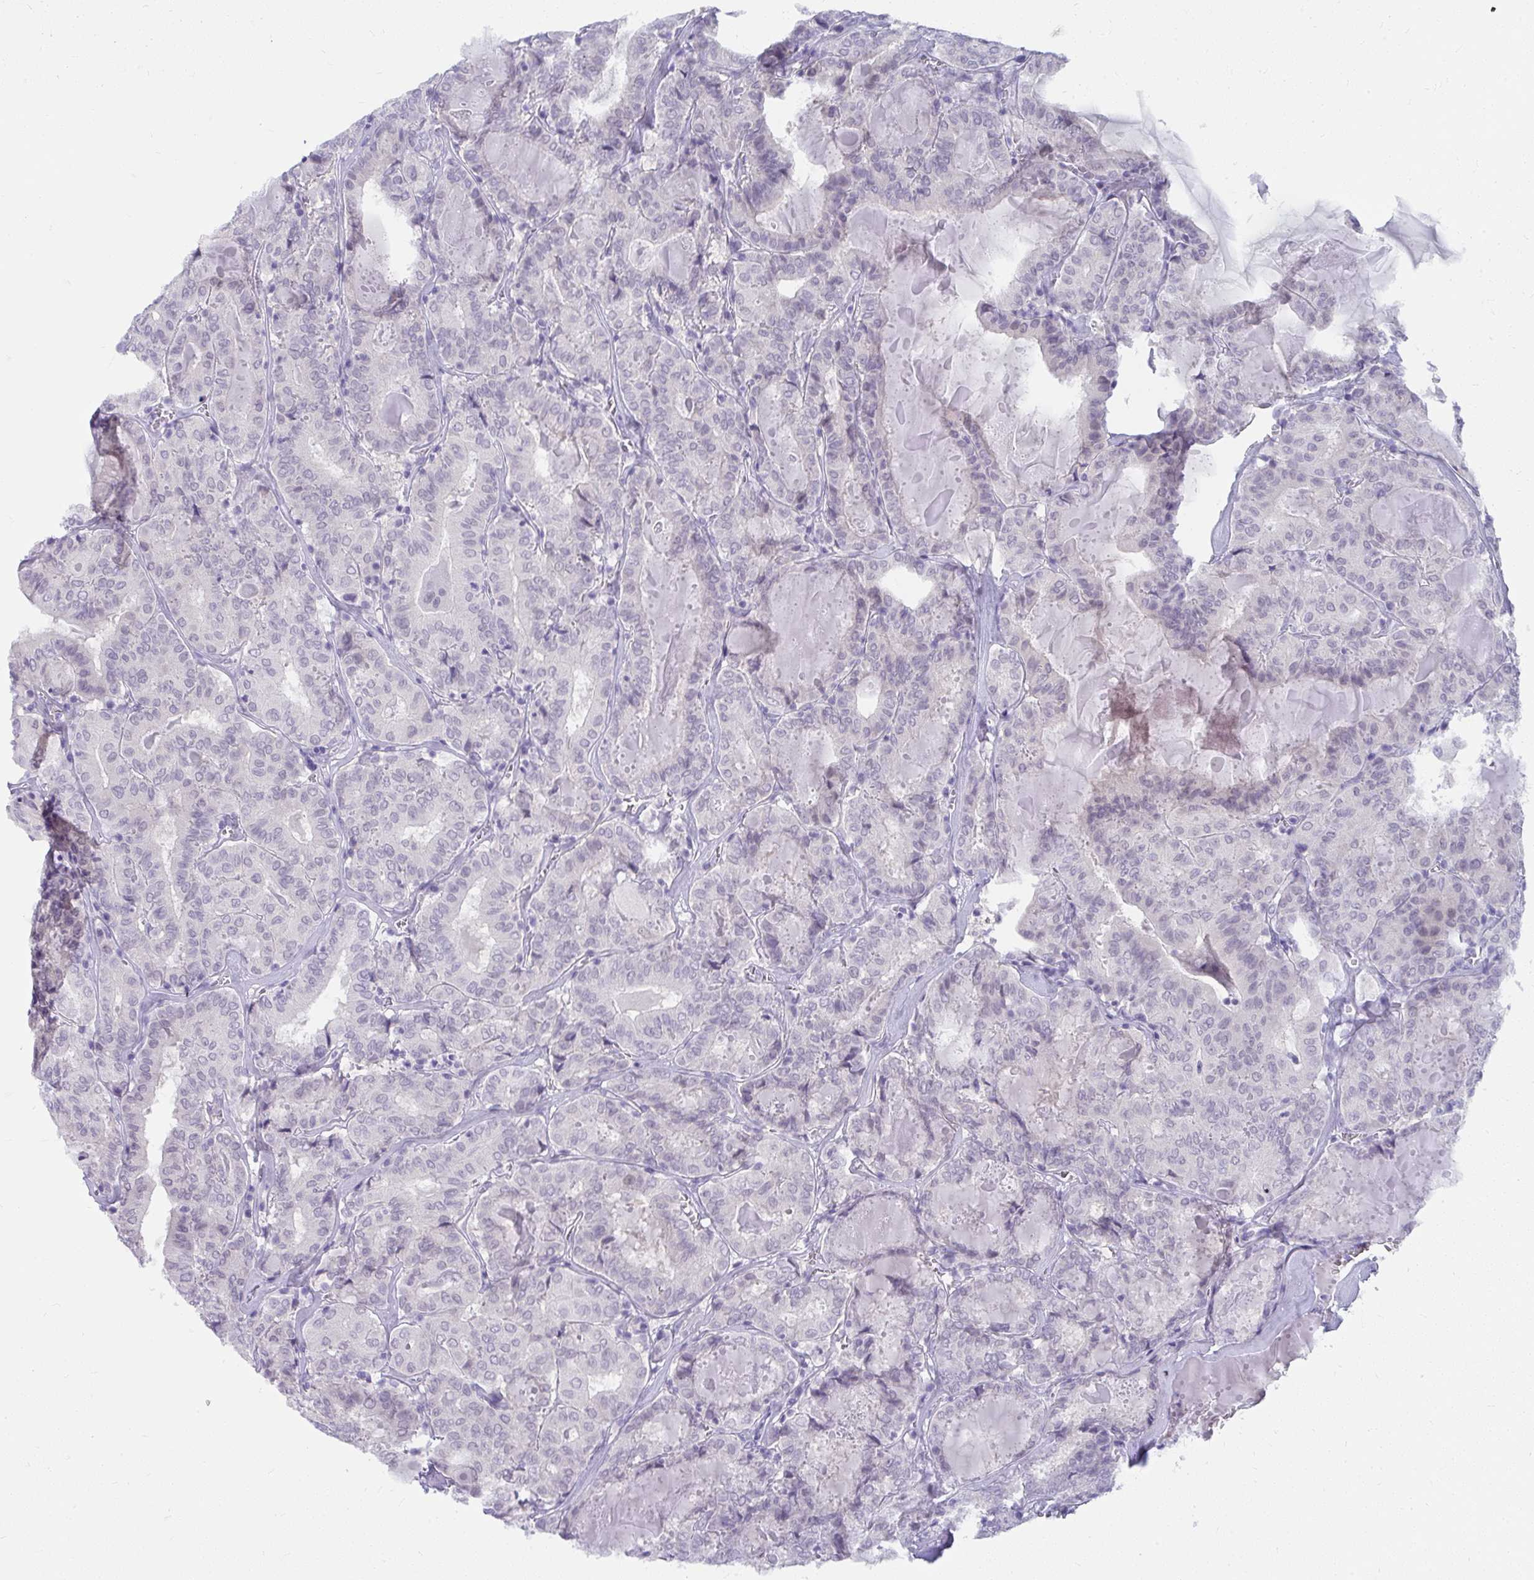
{"staining": {"intensity": "negative", "quantity": "none", "location": "none"}, "tissue": "thyroid cancer", "cell_type": "Tumor cells", "image_type": "cancer", "snomed": [{"axis": "morphology", "description": "Papillary adenocarcinoma, NOS"}, {"axis": "topography", "description": "Thyroid gland"}], "caption": "High power microscopy image of an immunohistochemistry (IHC) photomicrograph of papillary adenocarcinoma (thyroid), revealing no significant staining in tumor cells. (Brightfield microscopy of DAB (3,3'-diaminobenzidine) immunohistochemistry (IHC) at high magnification).", "gene": "UGT3A2", "patient": {"sex": "female", "age": 72}}